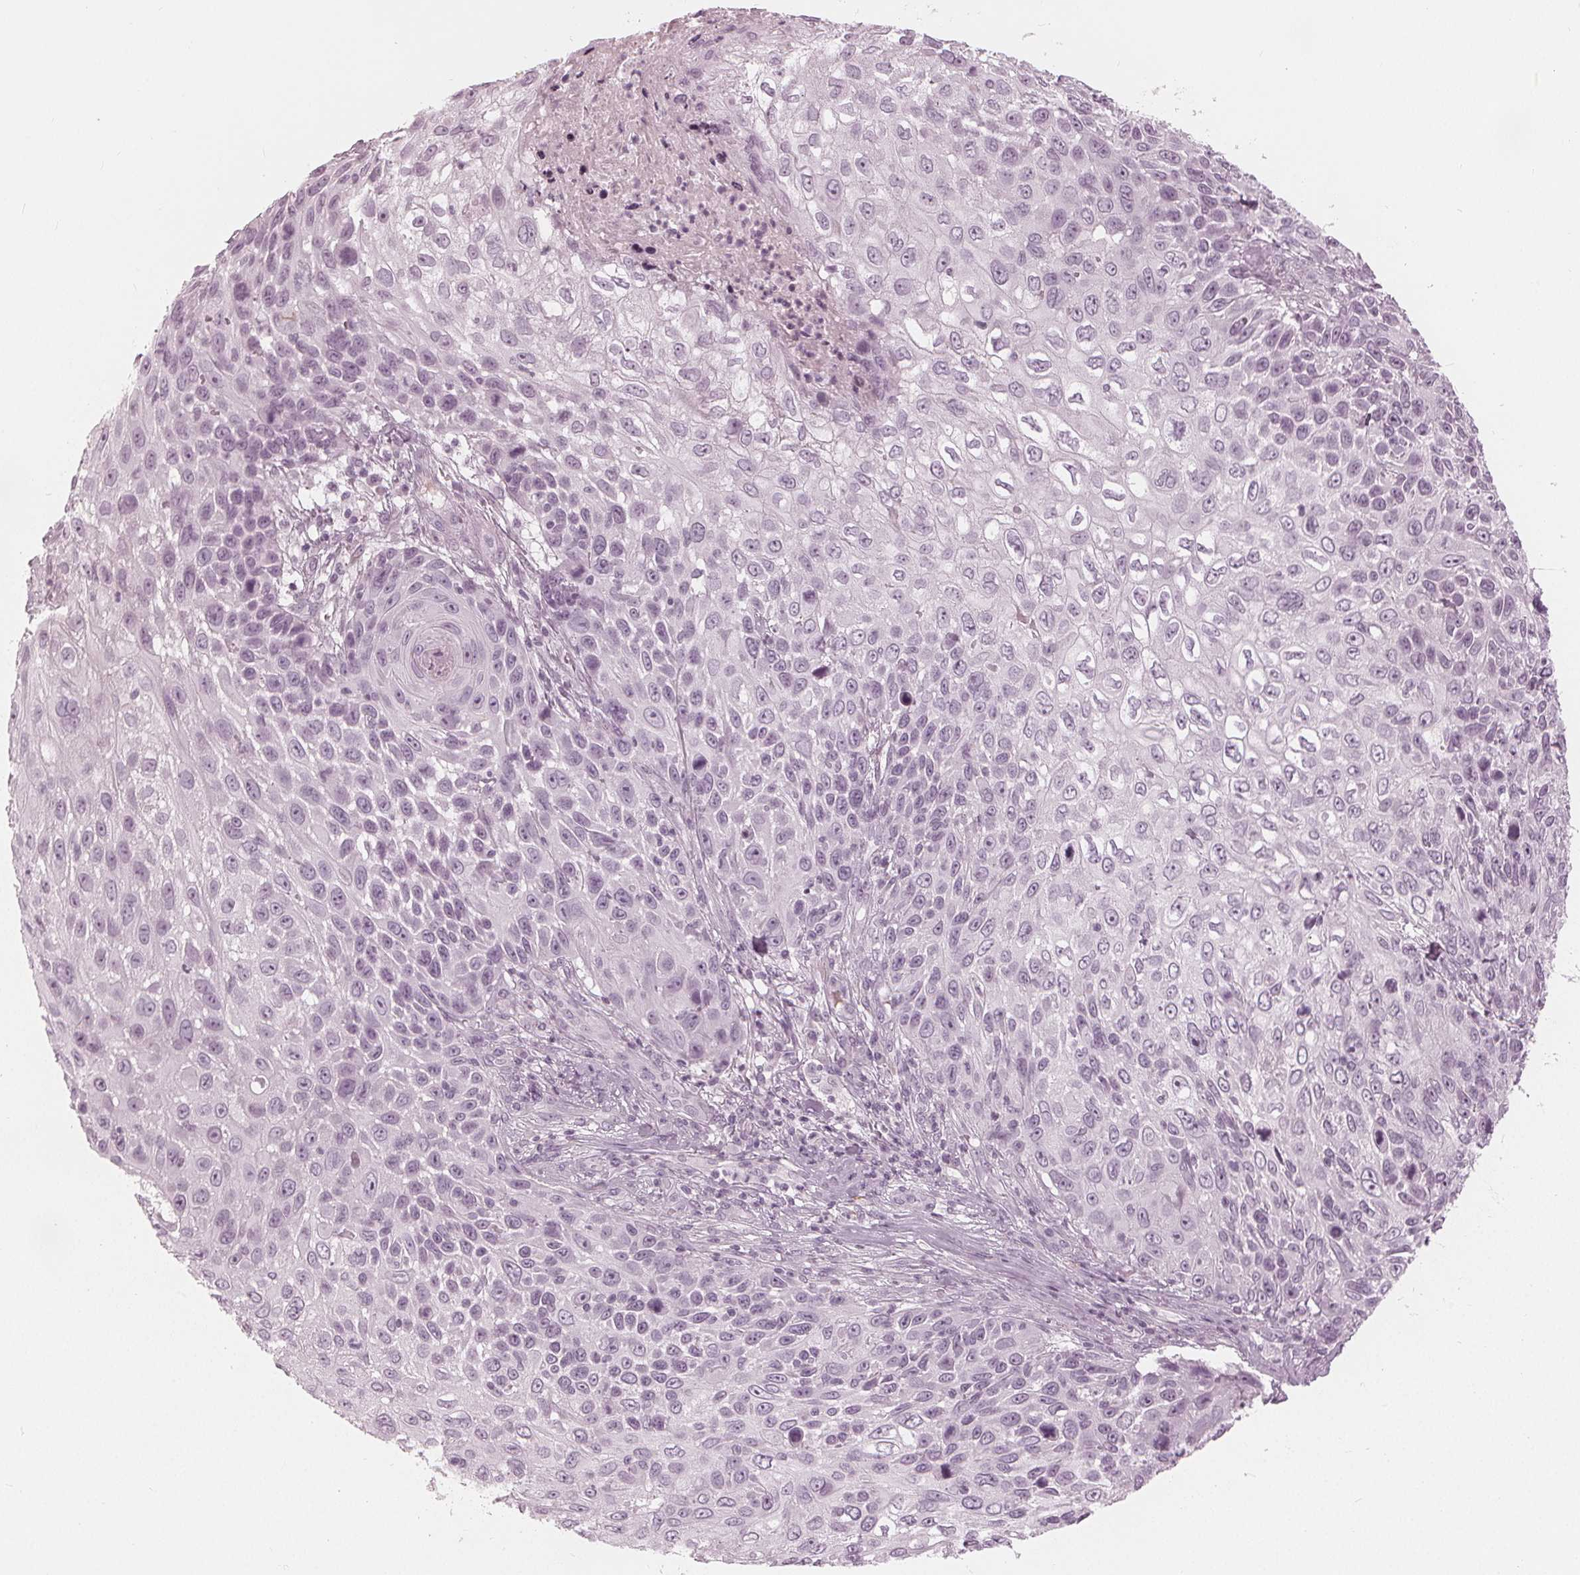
{"staining": {"intensity": "negative", "quantity": "none", "location": "none"}, "tissue": "skin cancer", "cell_type": "Tumor cells", "image_type": "cancer", "snomed": [{"axis": "morphology", "description": "Squamous cell carcinoma, NOS"}, {"axis": "topography", "description": "Skin"}], "caption": "This image is of skin squamous cell carcinoma stained with immunohistochemistry (IHC) to label a protein in brown with the nuclei are counter-stained blue. There is no staining in tumor cells.", "gene": "PAEP", "patient": {"sex": "male", "age": 92}}